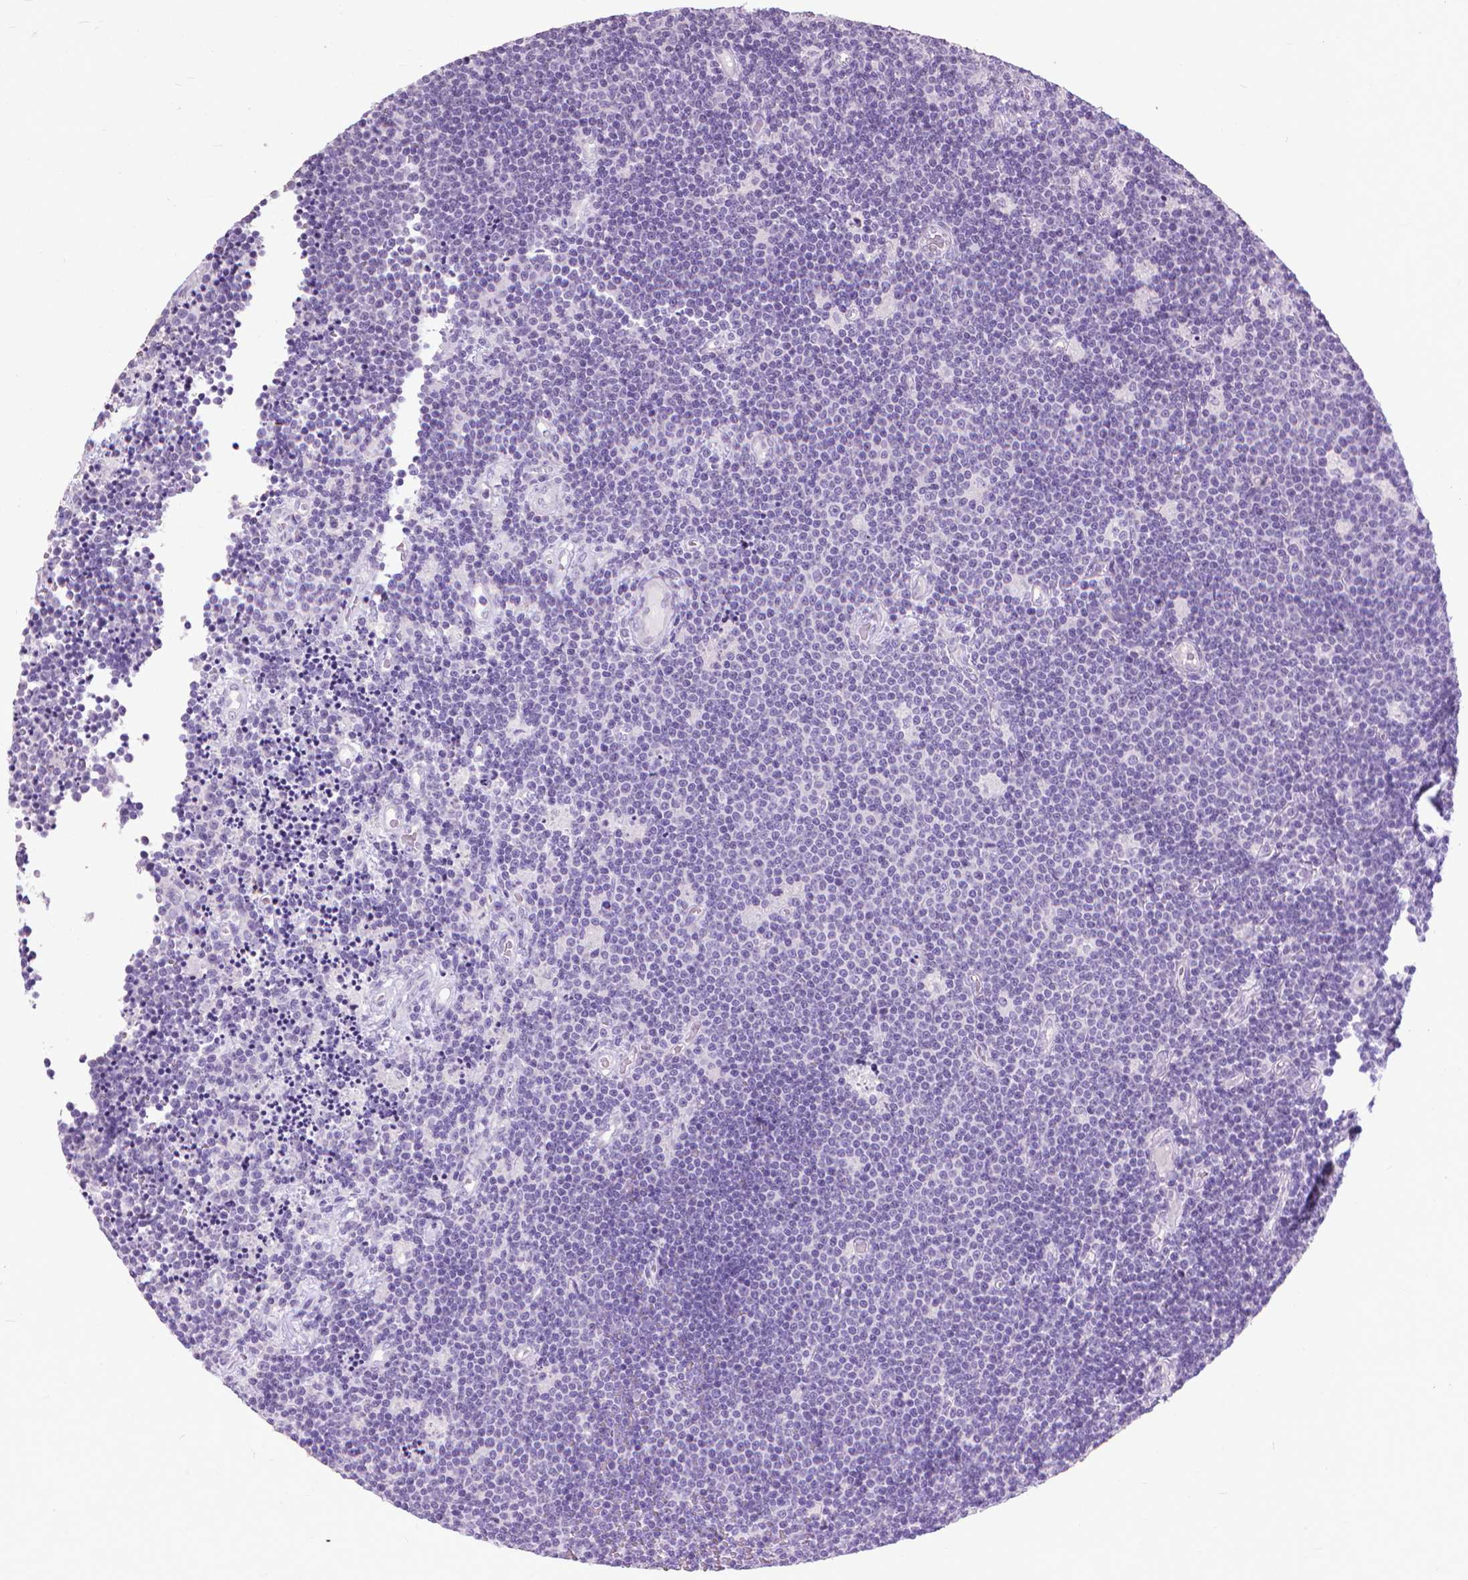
{"staining": {"intensity": "negative", "quantity": "none", "location": "none"}, "tissue": "lymphoma", "cell_type": "Tumor cells", "image_type": "cancer", "snomed": [{"axis": "morphology", "description": "Malignant lymphoma, non-Hodgkin's type, Low grade"}, {"axis": "topography", "description": "Brain"}], "caption": "There is no significant positivity in tumor cells of lymphoma.", "gene": "KRT5", "patient": {"sex": "female", "age": 66}}